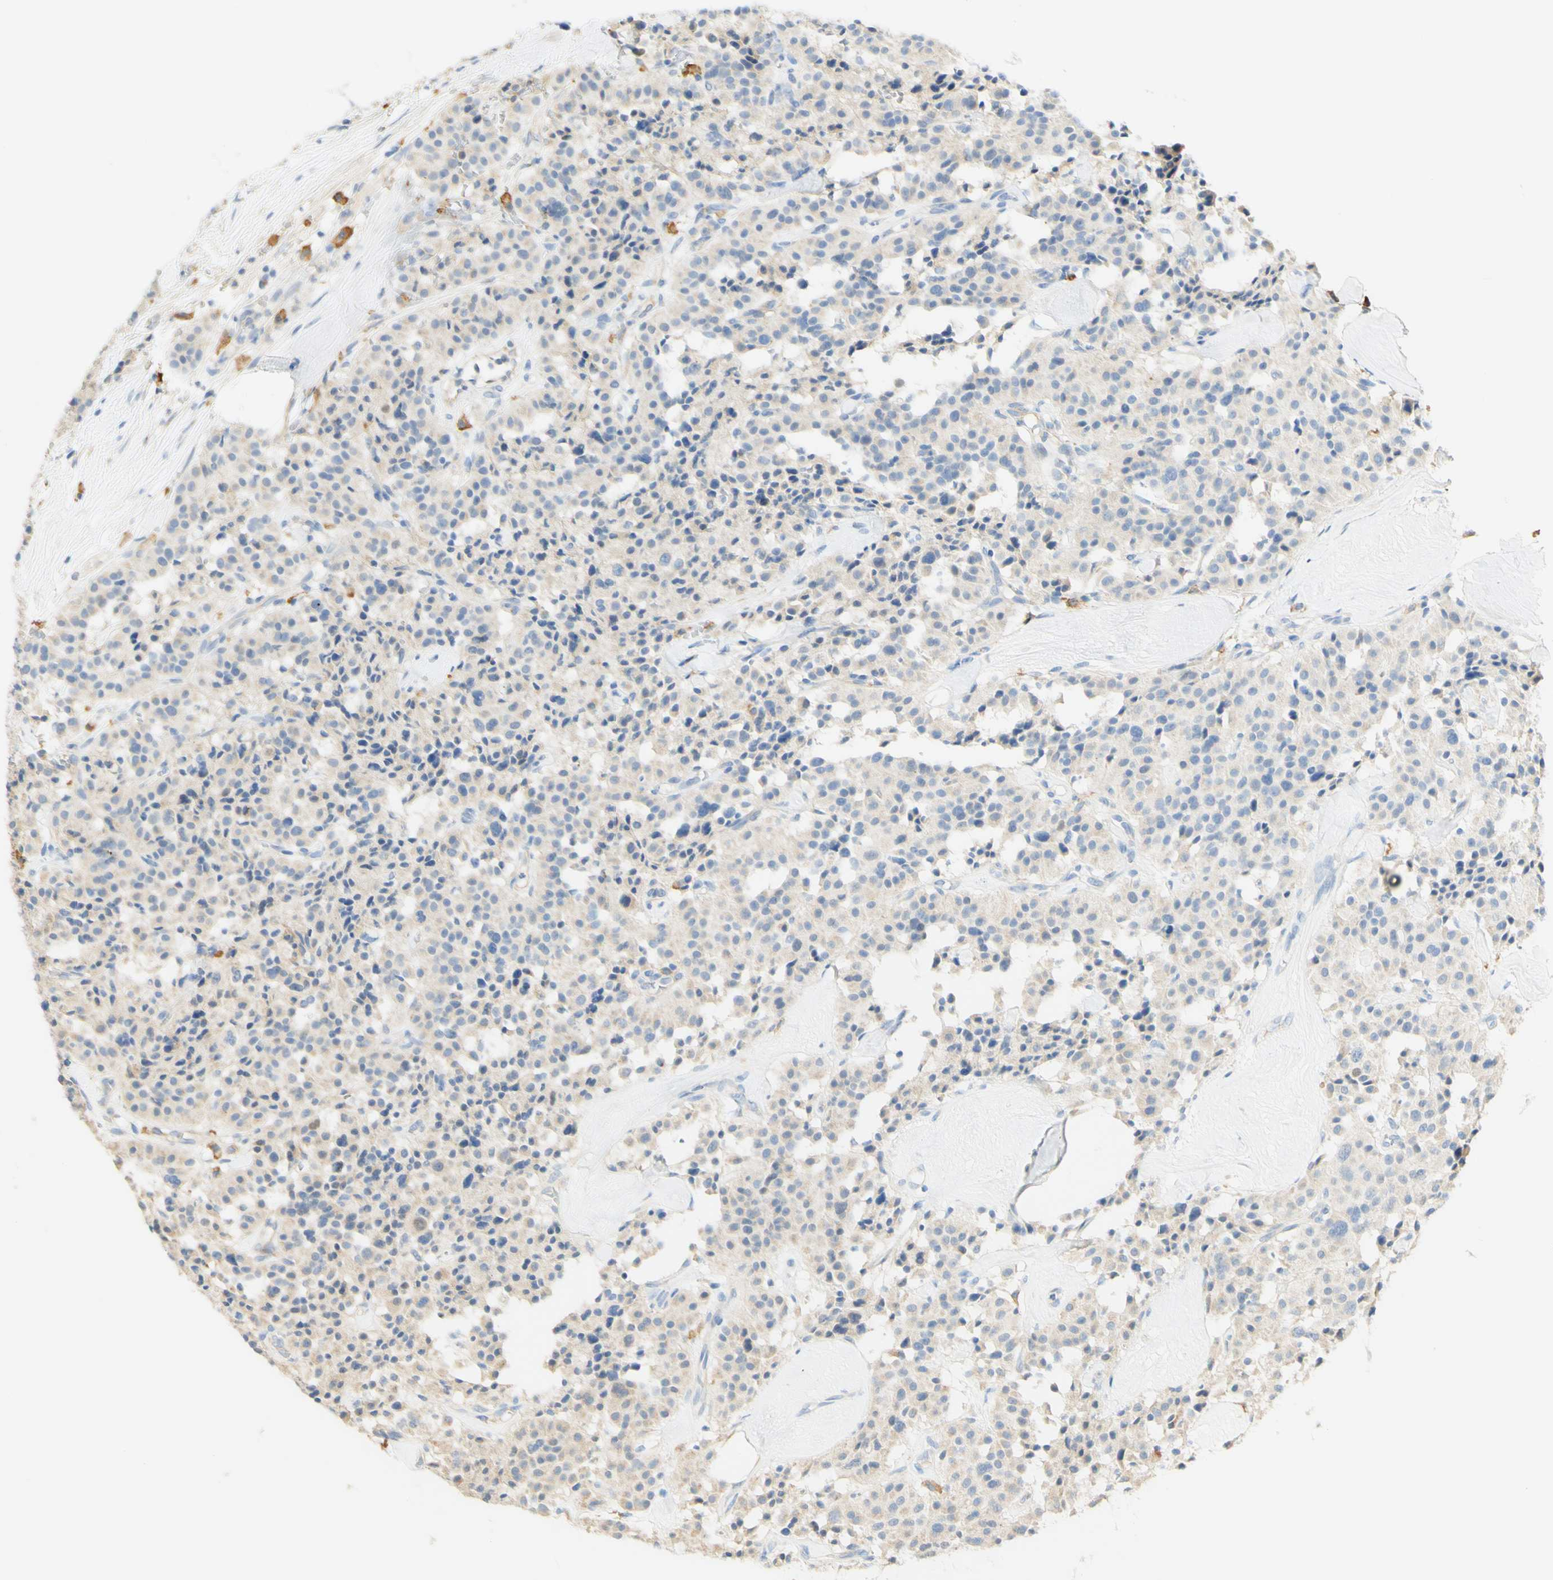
{"staining": {"intensity": "weak", "quantity": ">75%", "location": "cytoplasmic/membranous"}, "tissue": "carcinoid", "cell_type": "Tumor cells", "image_type": "cancer", "snomed": [{"axis": "morphology", "description": "Carcinoid, malignant, NOS"}, {"axis": "topography", "description": "Lung"}], "caption": "Immunohistochemistry (IHC) staining of carcinoid, which reveals low levels of weak cytoplasmic/membranous staining in about >75% of tumor cells indicating weak cytoplasmic/membranous protein expression. The staining was performed using DAB (3,3'-diaminobenzidine) (brown) for protein detection and nuclei were counterstained in hematoxylin (blue).", "gene": "FCGRT", "patient": {"sex": "male", "age": 30}}